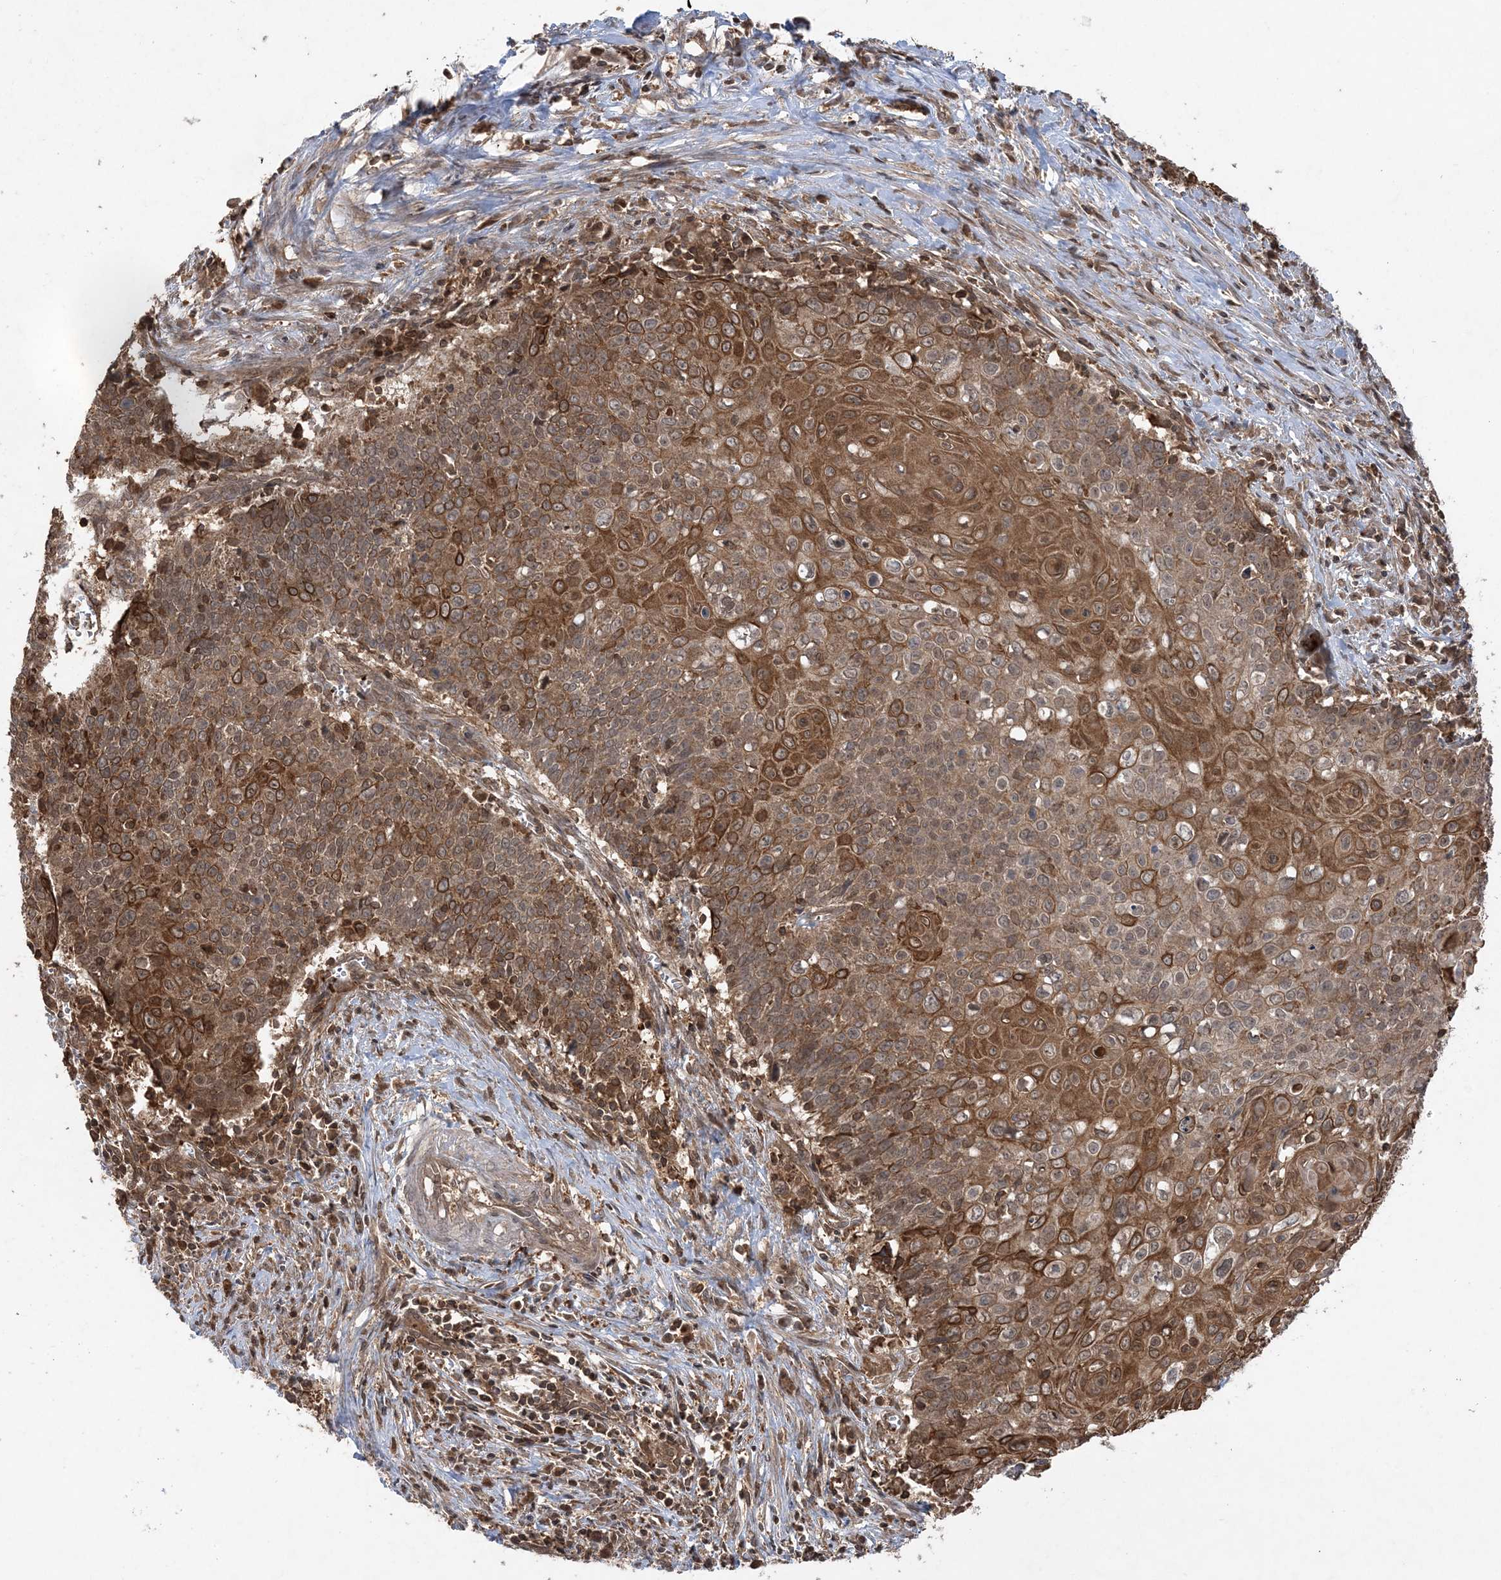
{"staining": {"intensity": "moderate", "quantity": ">75%", "location": "cytoplasmic/membranous"}, "tissue": "cervical cancer", "cell_type": "Tumor cells", "image_type": "cancer", "snomed": [{"axis": "morphology", "description": "Squamous cell carcinoma, NOS"}, {"axis": "topography", "description": "Cervix"}], "caption": "Moderate cytoplasmic/membranous staining for a protein is appreciated in about >75% of tumor cells of cervical cancer using immunohistochemistry.", "gene": "ACYP1", "patient": {"sex": "female", "age": 39}}